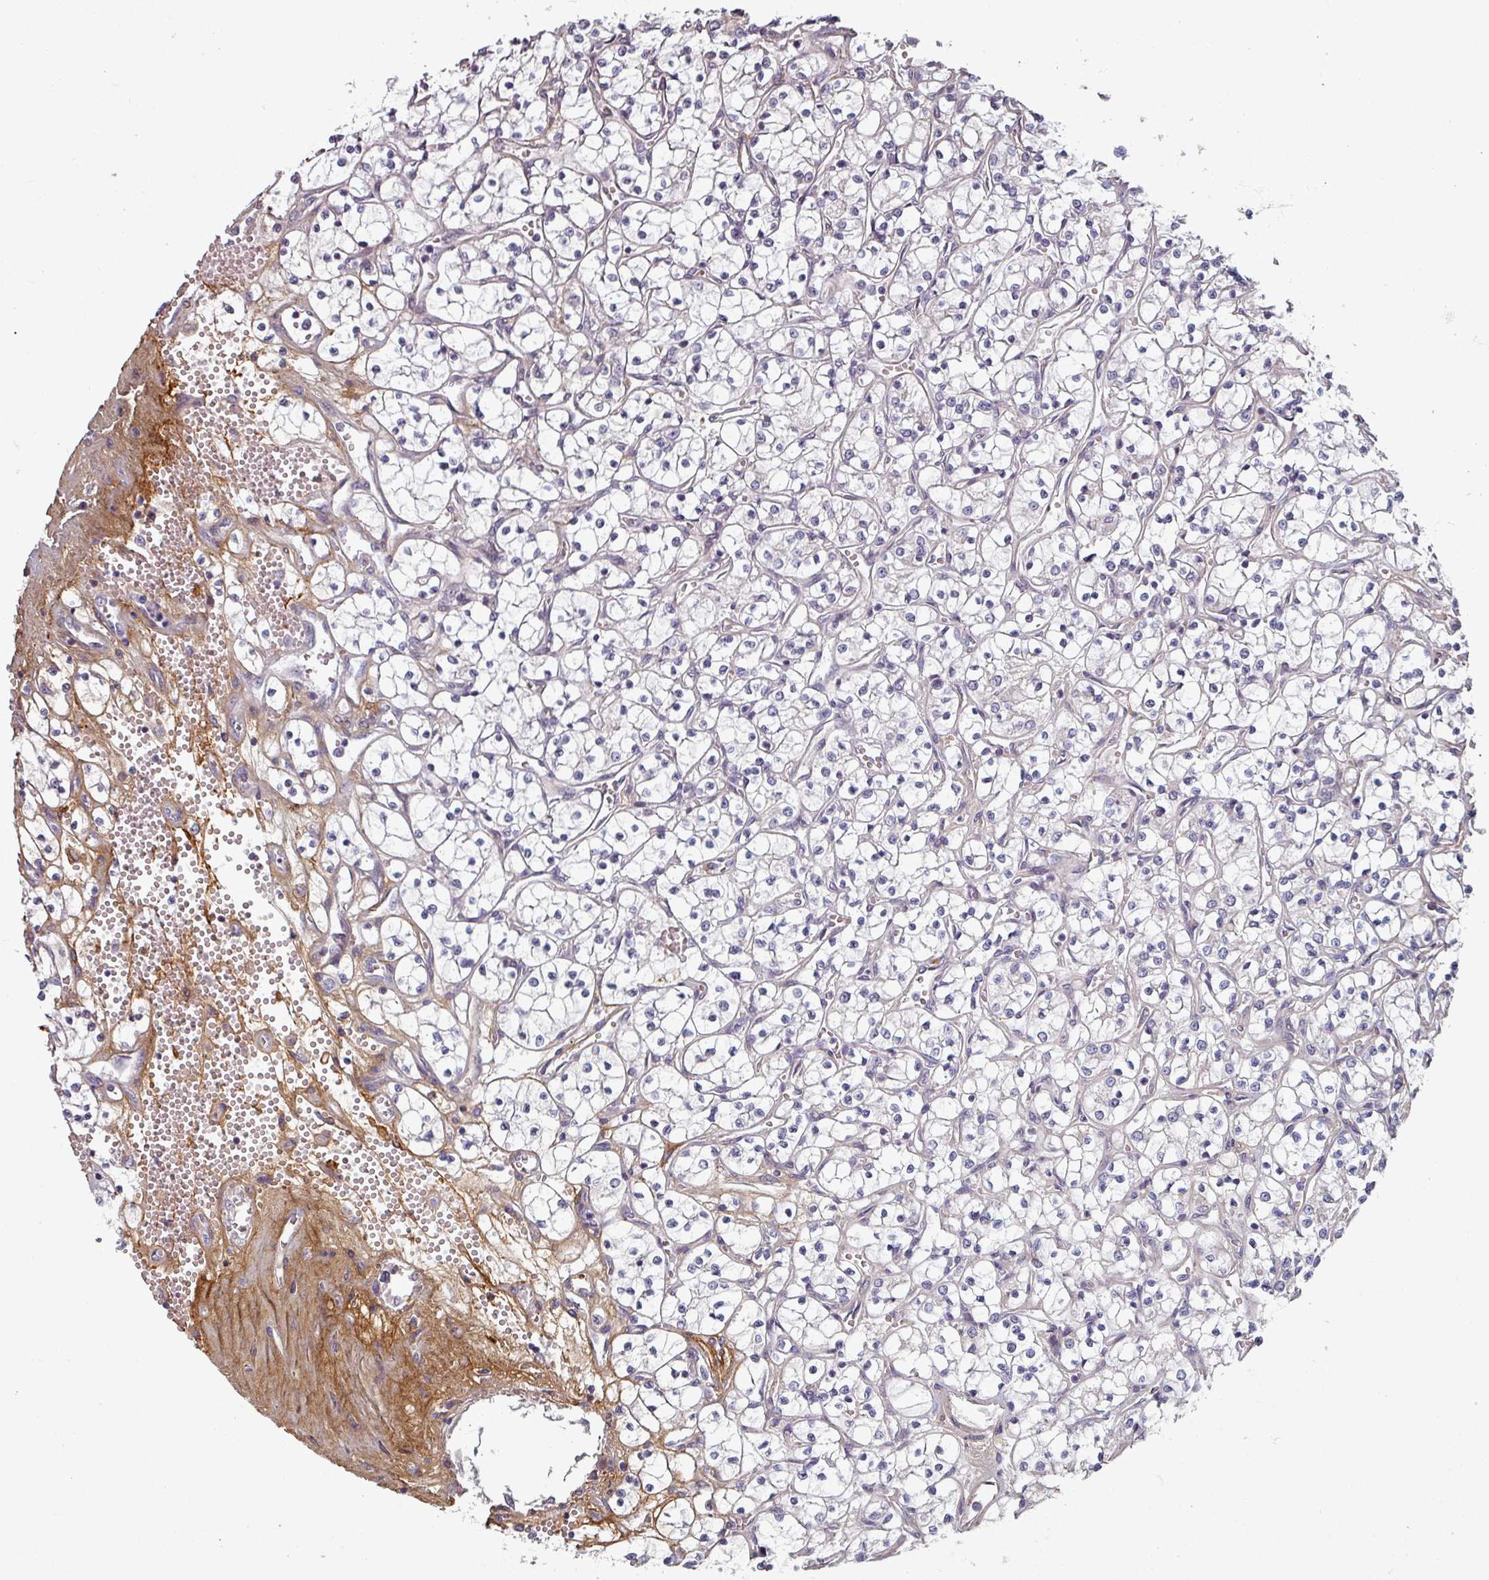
{"staining": {"intensity": "negative", "quantity": "none", "location": "none"}, "tissue": "renal cancer", "cell_type": "Tumor cells", "image_type": "cancer", "snomed": [{"axis": "morphology", "description": "Adenocarcinoma, NOS"}, {"axis": "topography", "description": "Kidney"}], "caption": "The micrograph reveals no significant expression in tumor cells of renal adenocarcinoma.", "gene": "CYB5RL", "patient": {"sex": "female", "age": 69}}